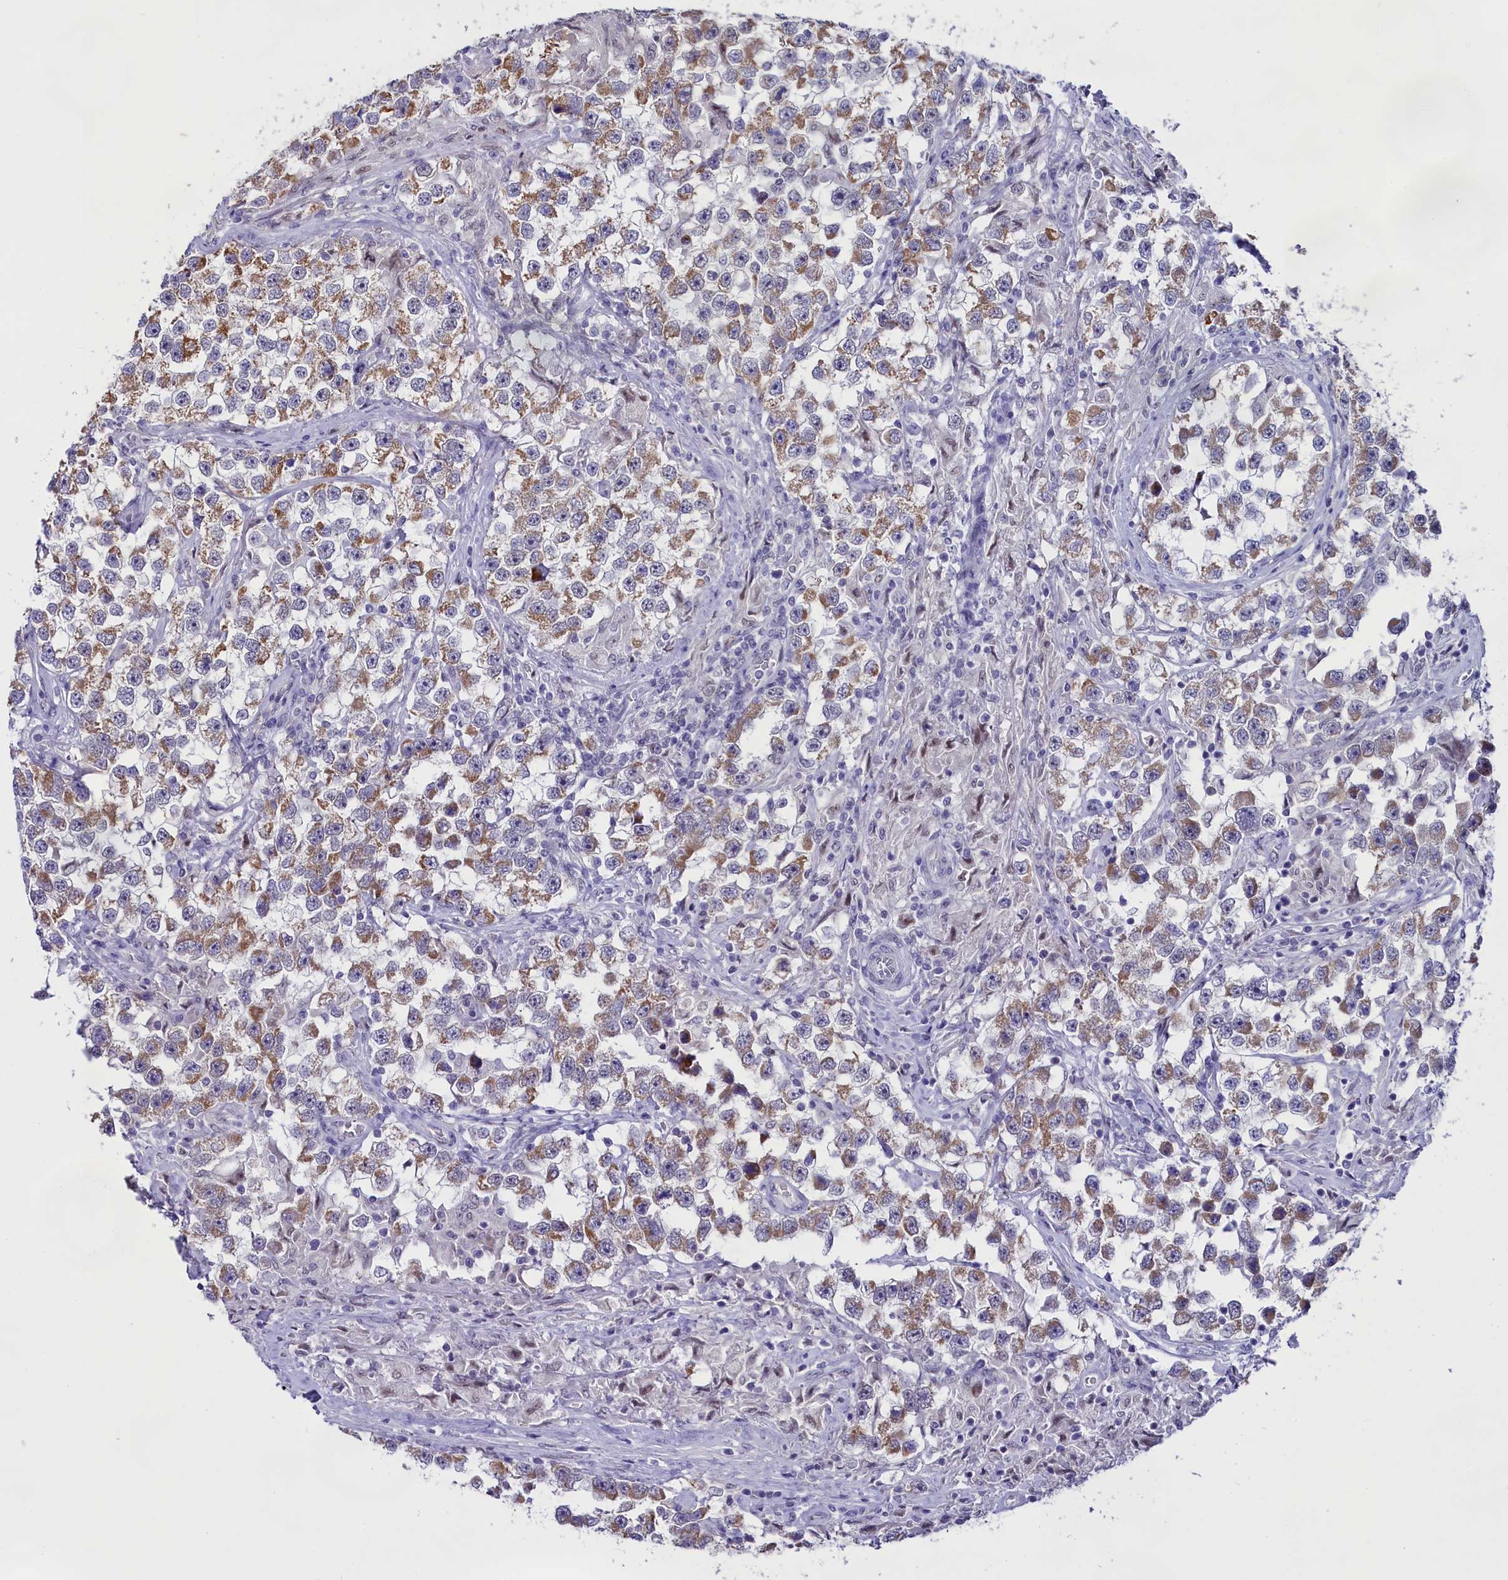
{"staining": {"intensity": "moderate", "quantity": ">75%", "location": "cytoplasmic/membranous"}, "tissue": "testis cancer", "cell_type": "Tumor cells", "image_type": "cancer", "snomed": [{"axis": "morphology", "description": "Seminoma, NOS"}, {"axis": "topography", "description": "Testis"}], "caption": "The histopathology image shows staining of testis seminoma, revealing moderate cytoplasmic/membranous protein staining (brown color) within tumor cells. The staining was performed using DAB, with brown indicating positive protein expression. Nuclei are stained blue with hematoxylin.", "gene": "OSGEP", "patient": {"sex": "male", "age": 46}}